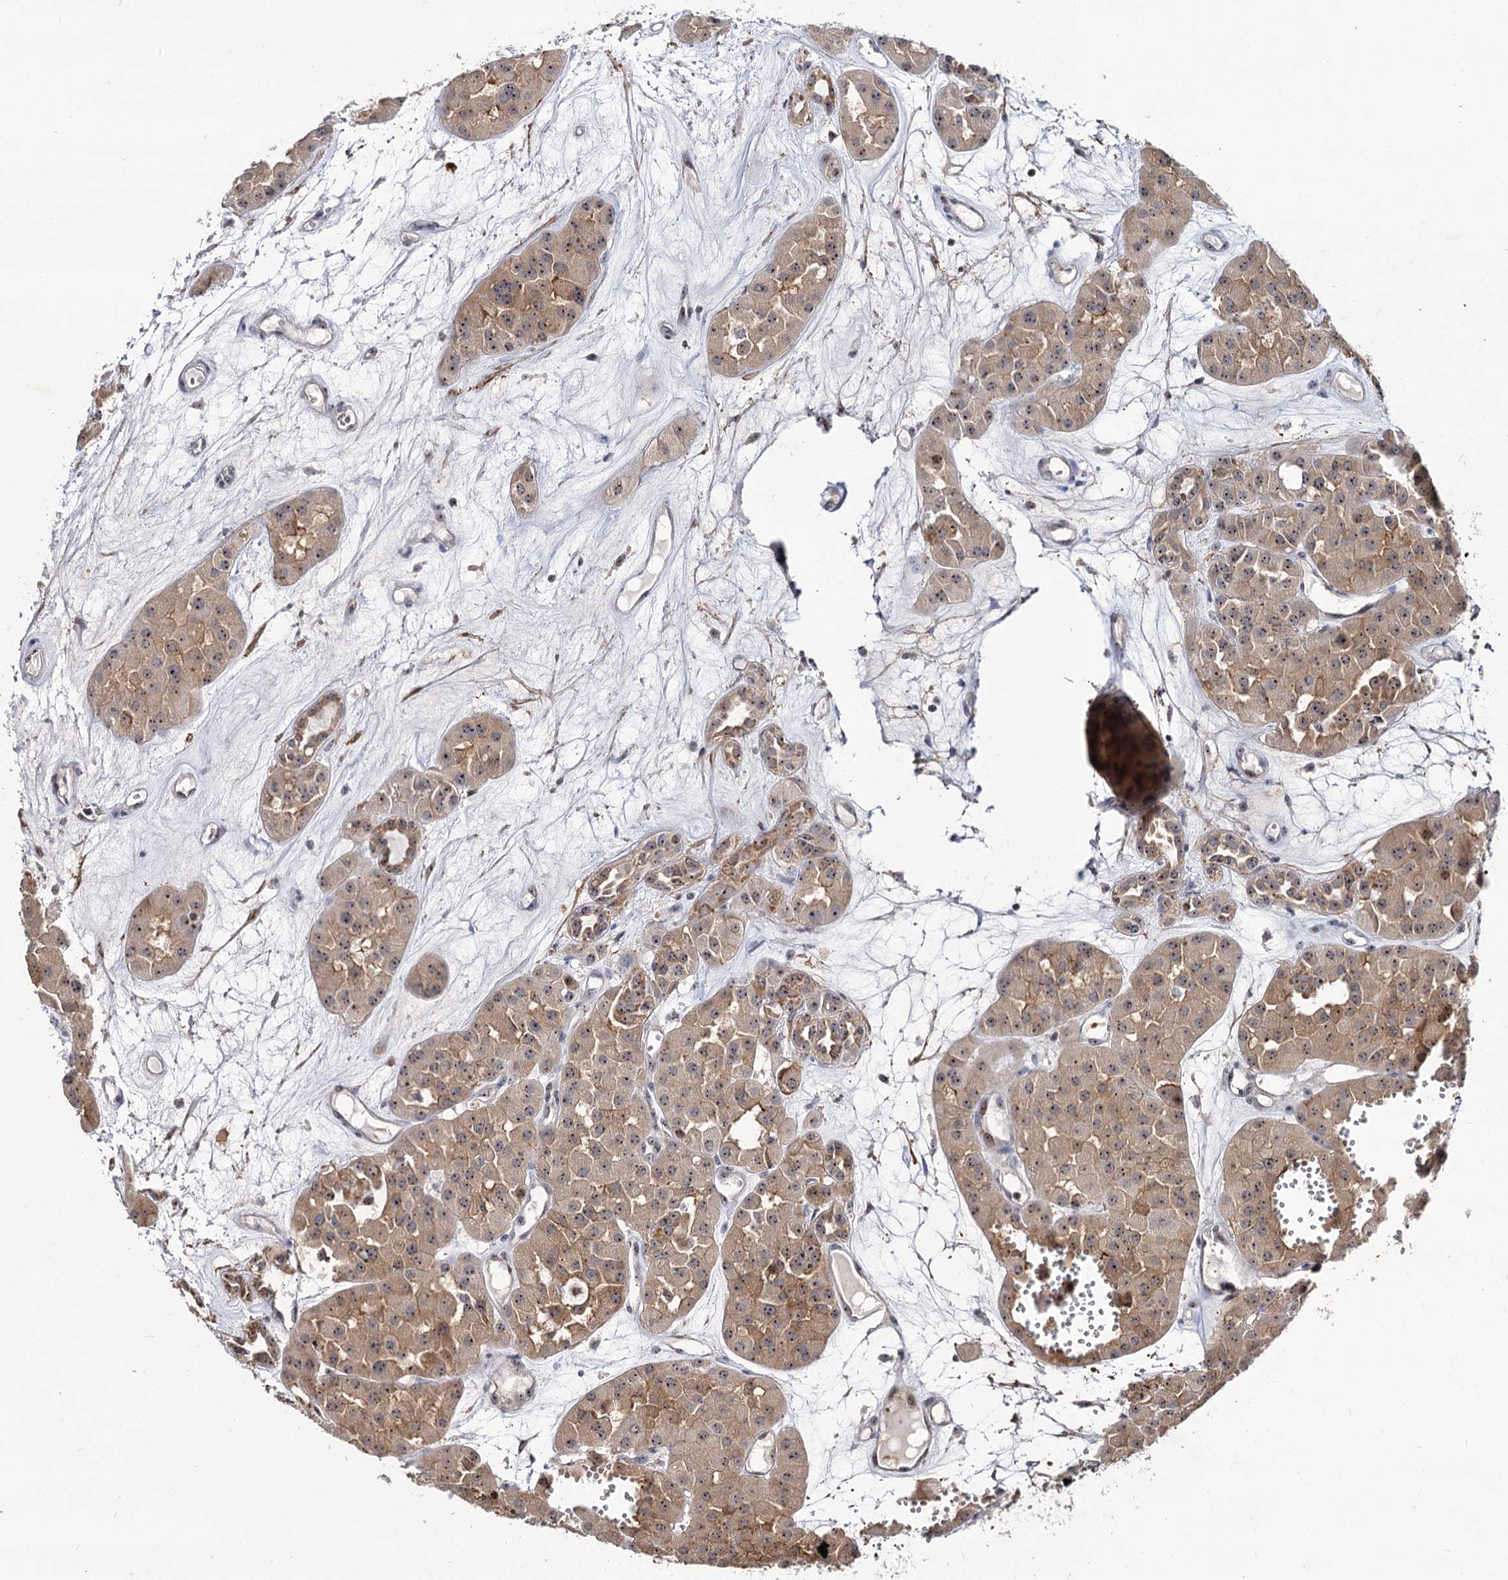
{"staining": {"intensity": "moderate", "quantity": ">75%", "location": "cytoplasmic/membranous,nuclear"}, "tissue": "renal cancer", "cell_type": "Tumor cells", "image_type": "cancer", "snomed": [{"axis": "morphology", "description": "Carcinoma, NOS"}, {"axis": "topography", "description": "Kidney"}], "caption": "Human renal cancer (carcinoma) stained with a brown dye demonstrates moderate cytoplasmic/membranous and nuclear positive expression in approximately >75% of tumor cells.", "gene": "SUPT20H", "patient": {"sex": "female", "age": 75}}